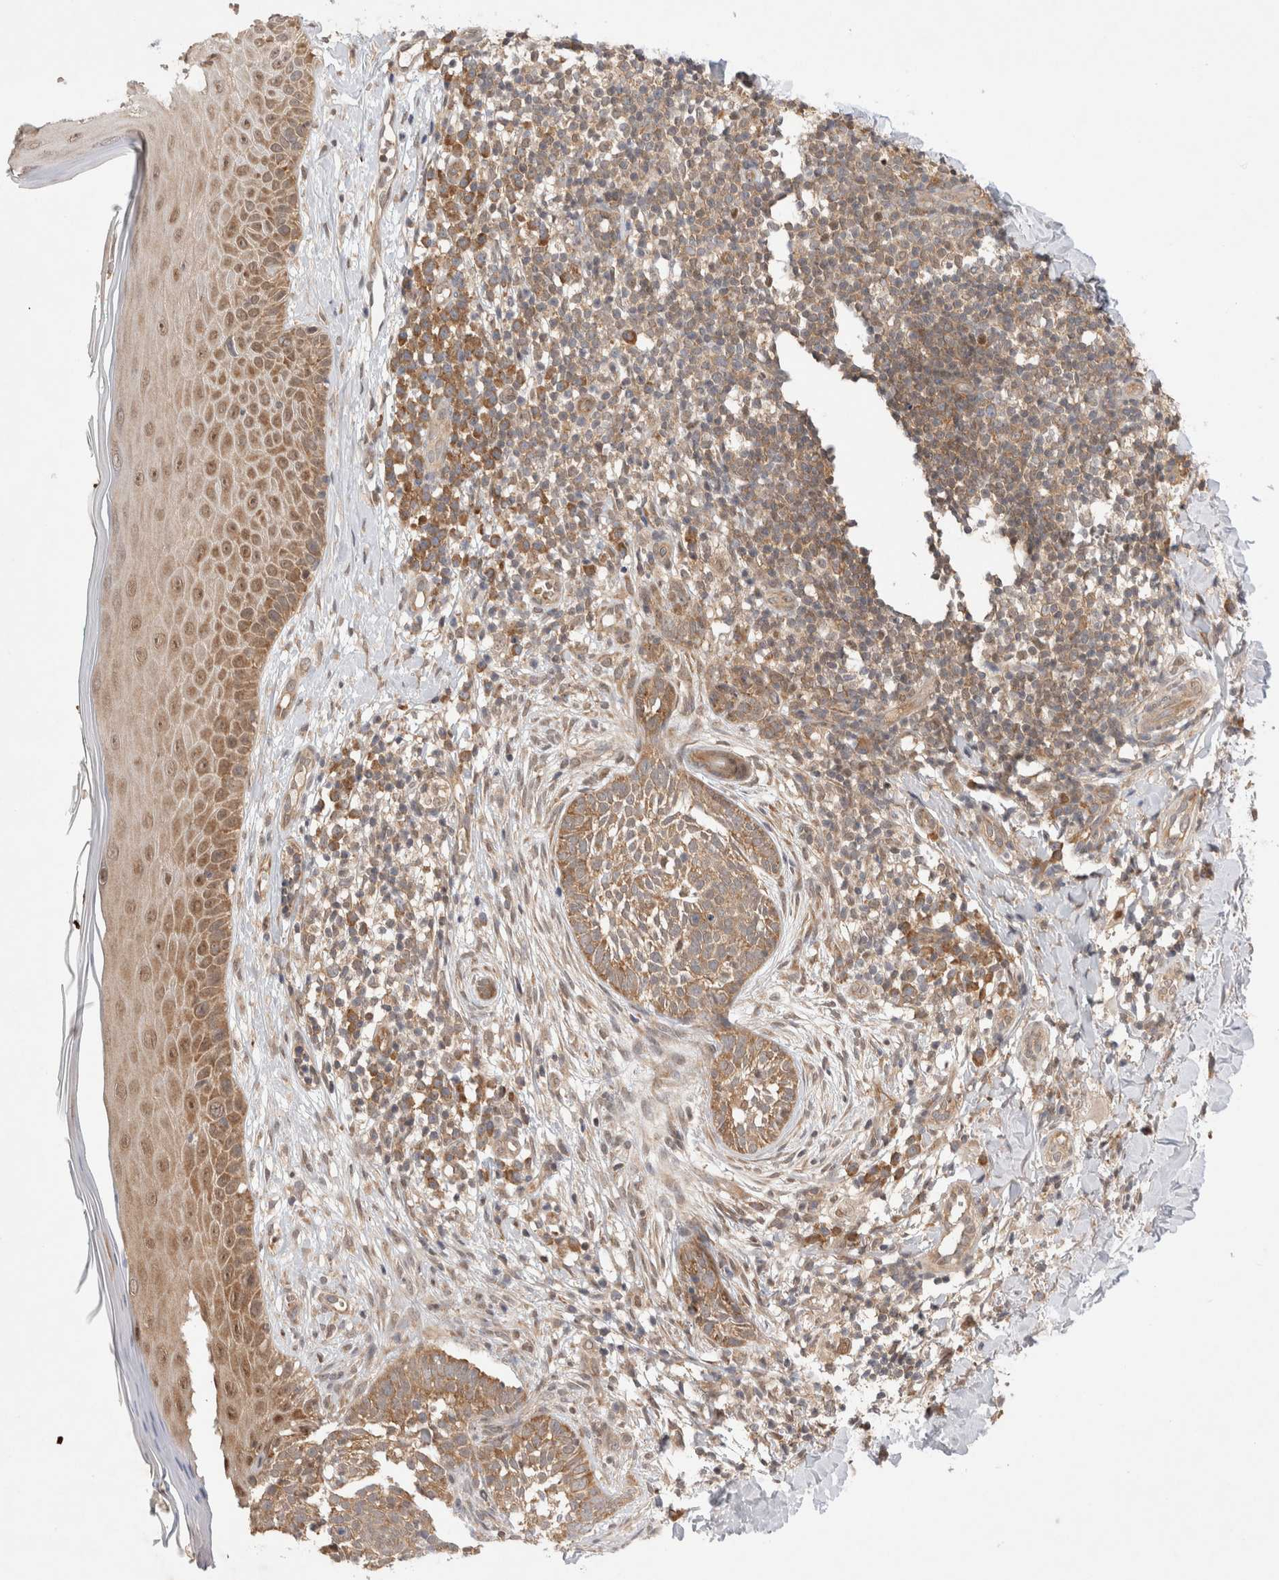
{"staining": {"intensity": "moderate", "quantity": ">75%", "location": "cytoplasmic/membranous"}, "tissue": "skin cancer", "cell_type": "Tumor cells", "image_type": "cancer", "snomed": [{"axis": "morphology", "description": "Normal tissue, NOS"}, {"axis": "morphology", "description": "Basal cell carcinoma"}, {"axis": "topography", "description": "Skin"}], "caption": "Tumor cells reveal medium levels of moderate cytoplasmic/membranous expression in approximately >75% of cells in skin cancer.", "gene": "EIF3E", "patient": {"sex": "male", "age": 67}}